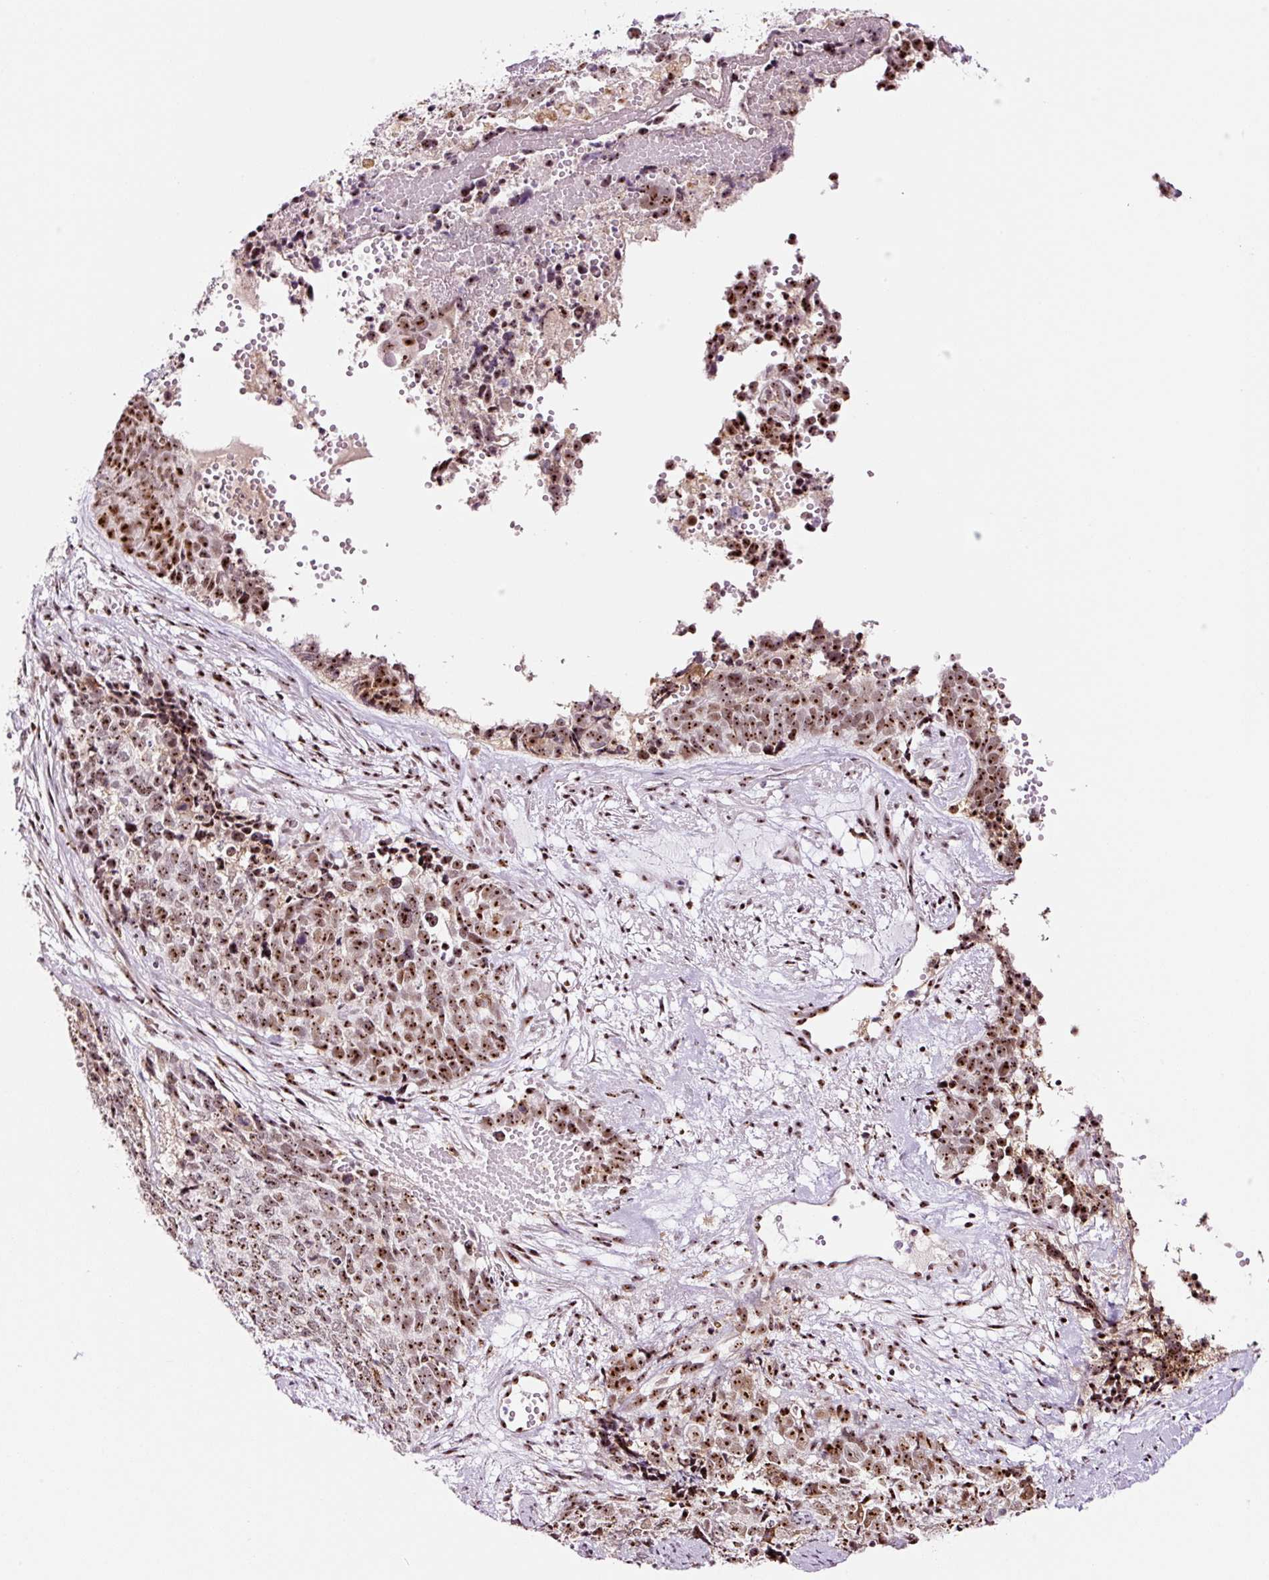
{"staining": {"intensity": "moderate", "quantity": ">75%", "location": "nuclear"}, "tissue": "cervical cancer", "cell_type": "Tumor cells", "image_type": "cancer", "snomed": [{"axis": "morphology", "description": "Squamous cell carcinoma, NOS"}, {"axis": "topography", "description": "Cervix"}], "caption": "A medium amount of moderate nuclear positivity is appreciated in approximately >75% of tumor cells in squamous cell carcinoma (cervical) tissue. Immunohistochemistry (ihc) stains the protein of interest in brown and the nuclei are stained blue.", "gene": "GNL3", "patient": {"sex": "female", "age": 63}}